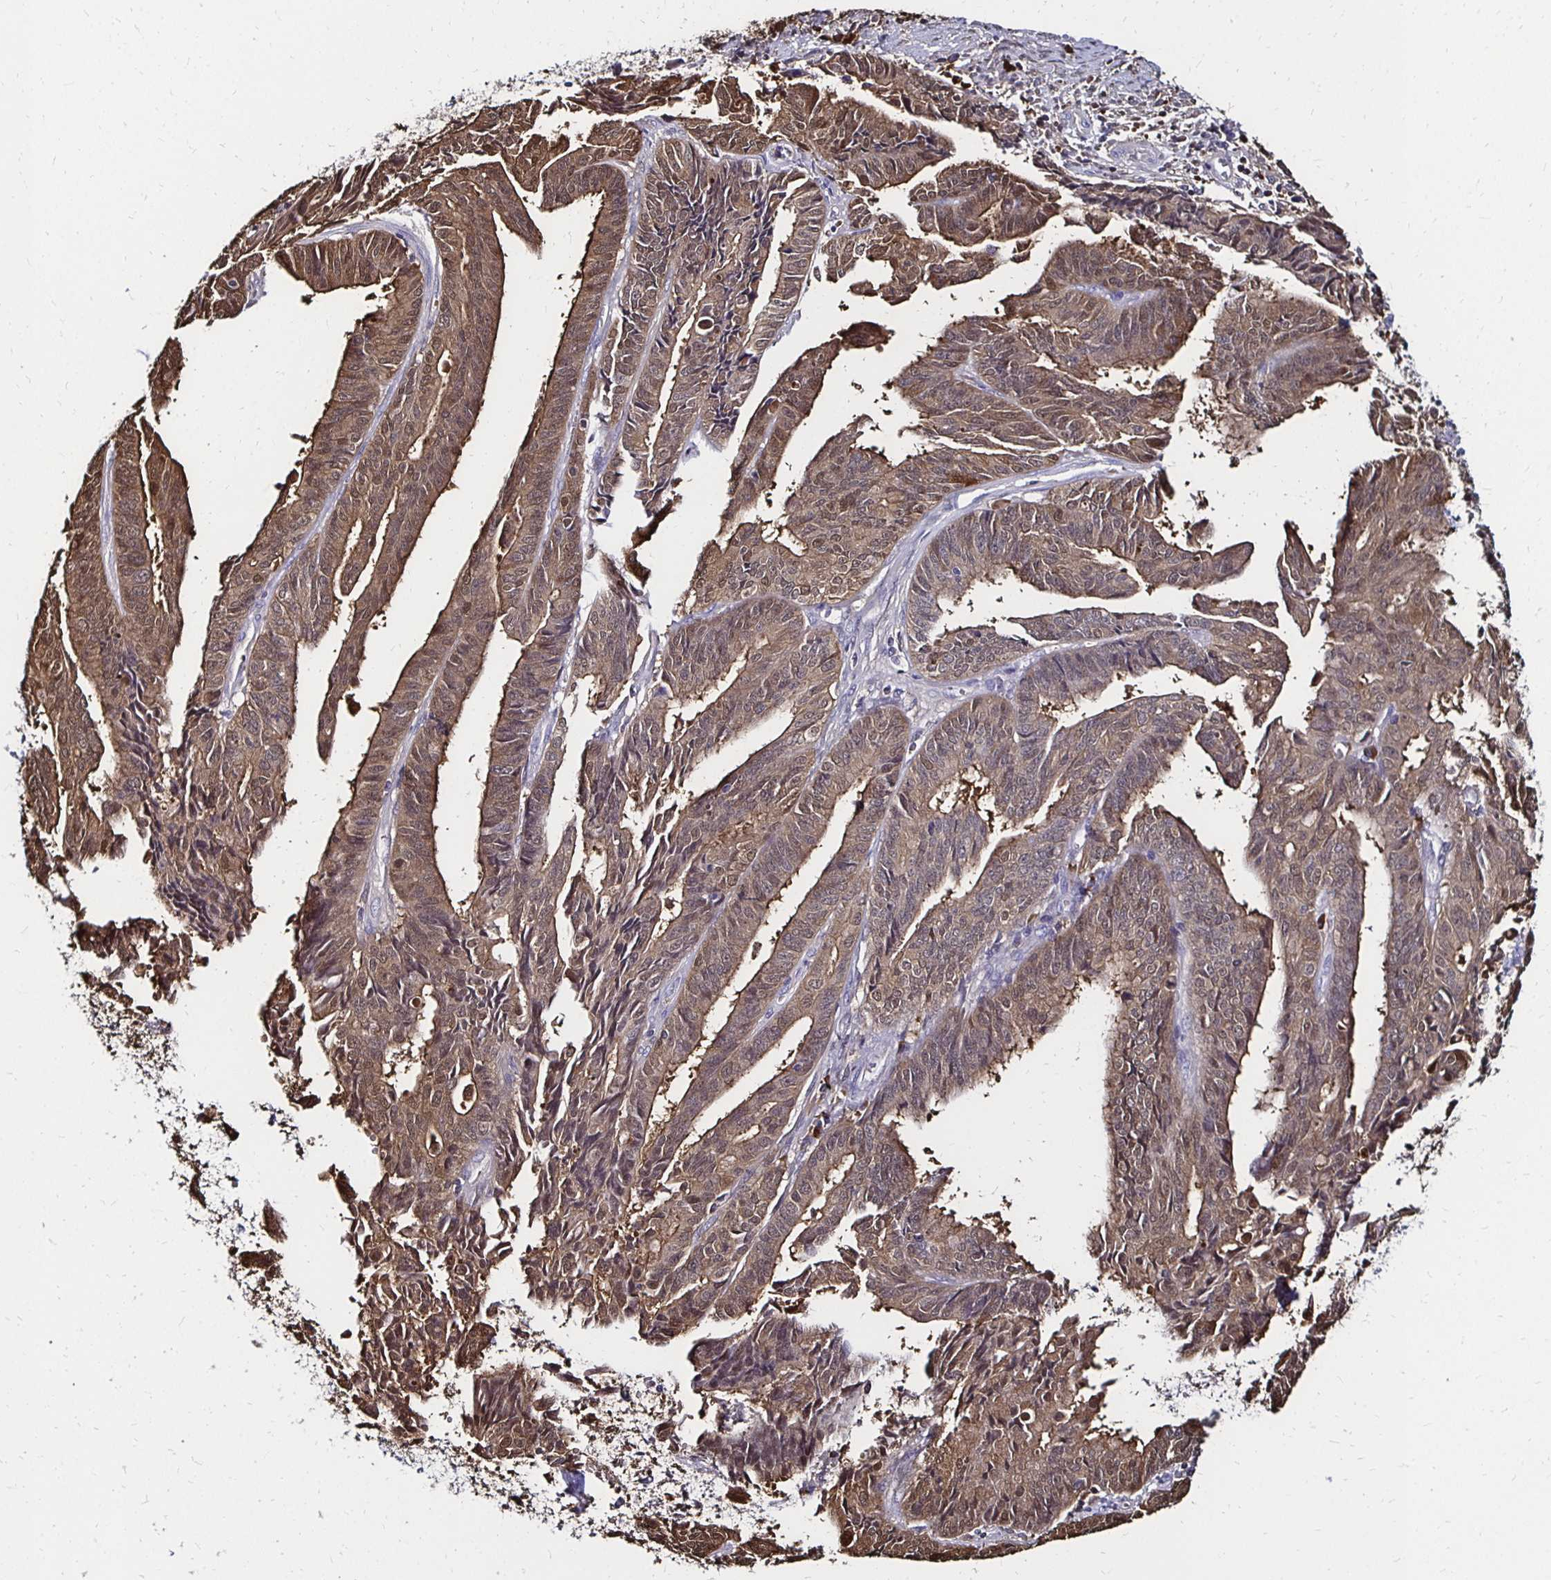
{"staining": {"intensity": "weak", "quantity": ">75%", "location": "cytoplasmic/membranous"}, "tissue": "endometrial cancer", "cell_type": "Tumor cells", "image_type": "cancer", "snomed": [{"axis": "morphology", "description": "Adenocarcinoma, NOS"}, {"axis": "topography", "description": "Endometrium"}], "caption": "Immunohistochemistry of endometrial adenocarcinoma shows low levels of weak cytoplasmic/membranous positivity in about >75% of tumor cells.", "gene": "TXN", "patient": {"sex": "female", "age": 65}}